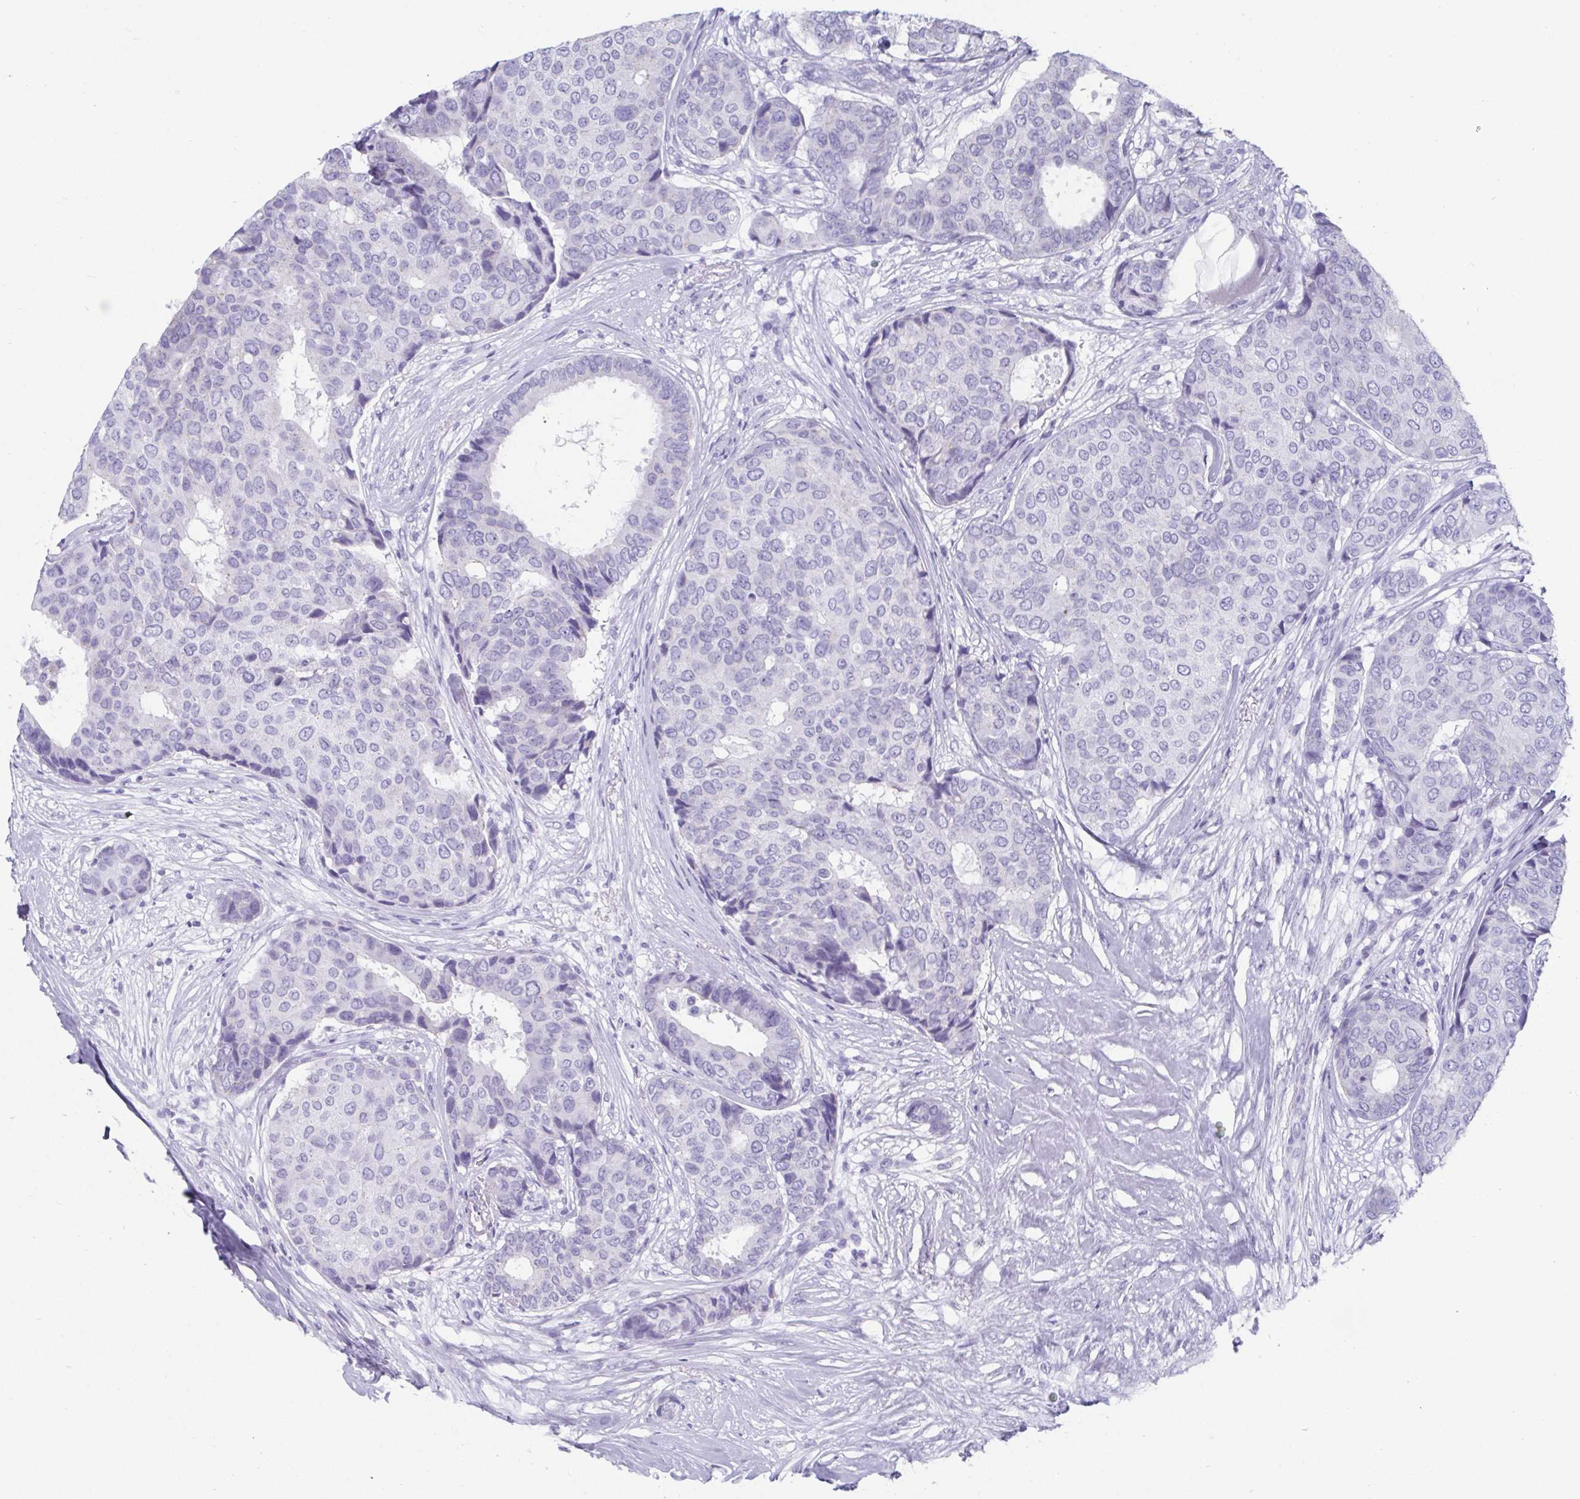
{"staining": {"intensity": "negative", "quantity": "none", "location": "none"}, "tissue": "breast cancer", "cell_type": "Tumor cells", "image_type": "cancer", "snomed": [{"axis": "morphology", "description": "Duct carcinoma"}, {"axis": "topography", "description": "Breast"}], "caption": "This is an immunohistochemistry (IHC) image of human breast cancer (invasive ductal carcinoma). There is no expression in tumor cells.", "gene": "GHRL", "patient": {"sex": "female", "age": 75}}